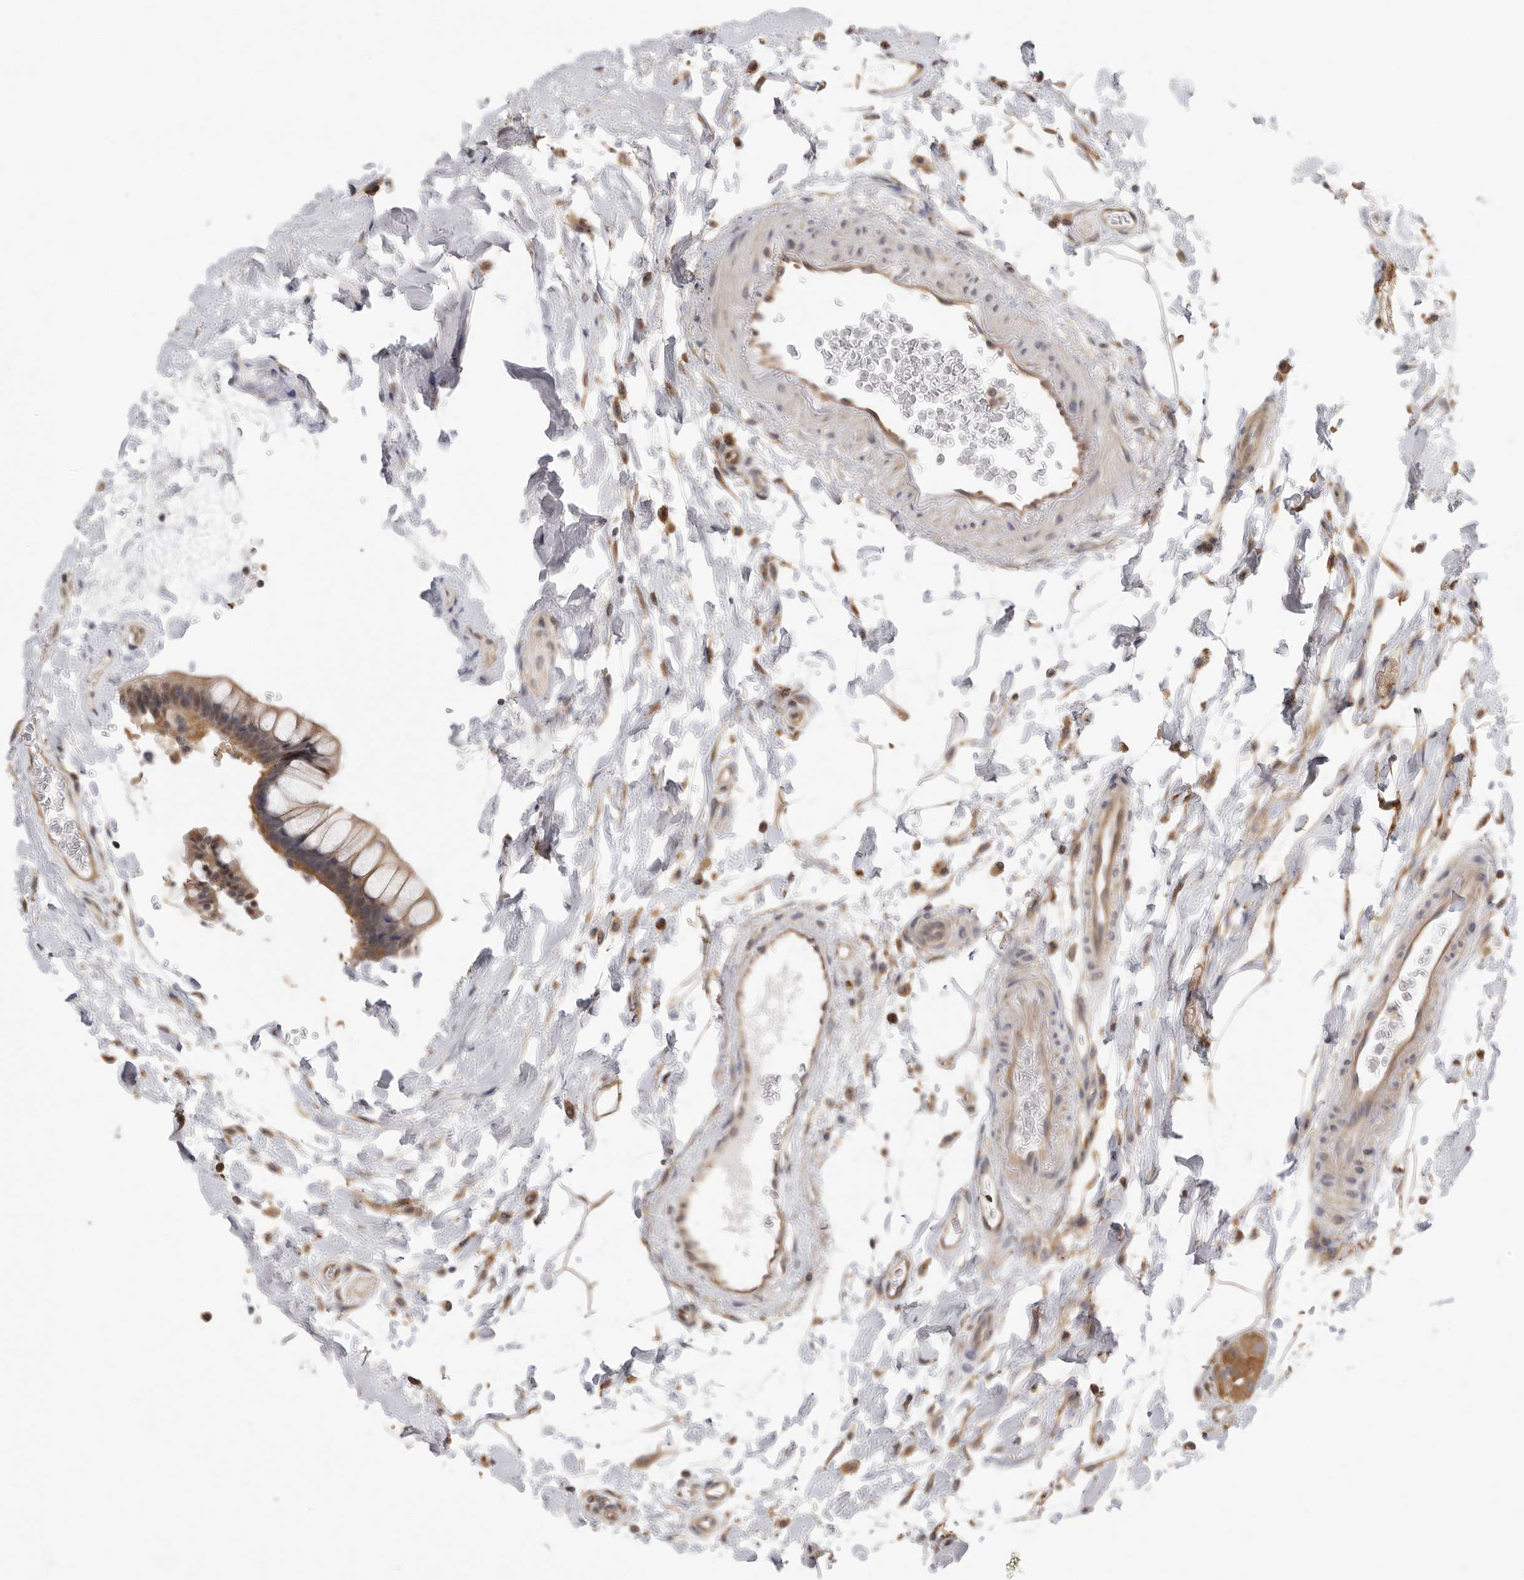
{"staining": {"intensity": "moderate", "quantity": ">75%", "location": "cytoplasmic/membranous"}, "tissue": "colon", "cell_type": "Endothelial cells", "image_type": "normal", "snomed": [{"axis": "morphology", "description": "Normal tissue, NOS"}, {"axis": "topography", "description": "Colon"}], "caption": "Colon stained with IHC shows moderate cytoplasmic/membranous staining in about >75% of endothelial cells. The protein is stained brown, and the nuclei are stained in blue (DAB (3,3'-diaminobenzidine) IHC with brightfield microscopy, high magnification).", "gene": "CCT8", "patient": {"sex": "female", "age": 79}}